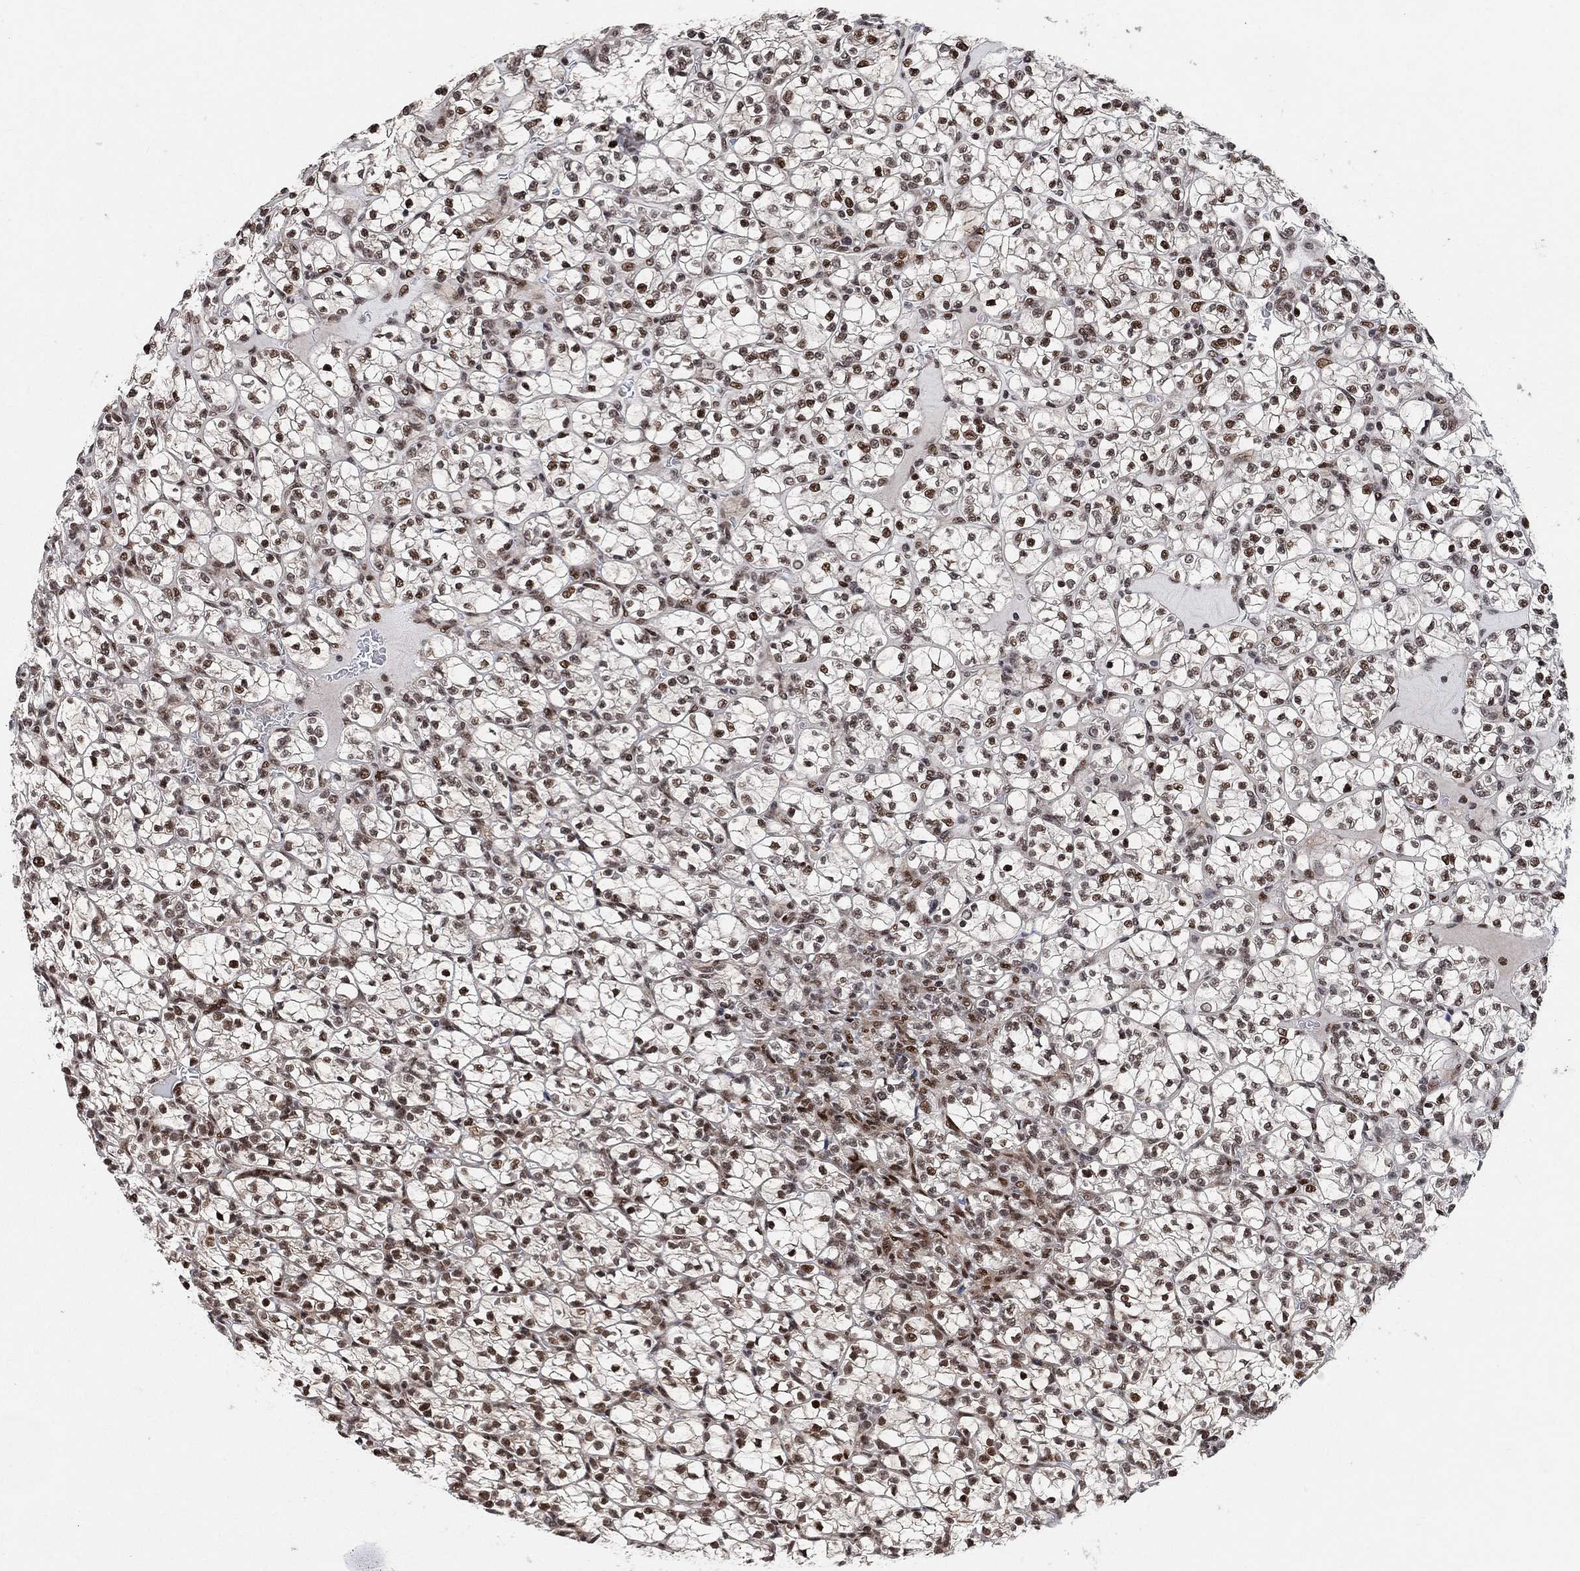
{"staining": {"intensity": "strong", "quantity": ">75%", "location": "nuclear"}, "tissue": "renal cancer", "cell_type": "Tumor cells", "image_type": "cancer", "snomed": [{"axis": "morphology", "description": "Adenocarcinoma, NOS"}, {"axis": "topography", "description": "Kidney"}], "caption": "Renal adenocarcinoma stained with a protein marker displays strong staining in tumor cells.", "gene": "E4F1", "patient": {"sex": "female", "age": 89}}